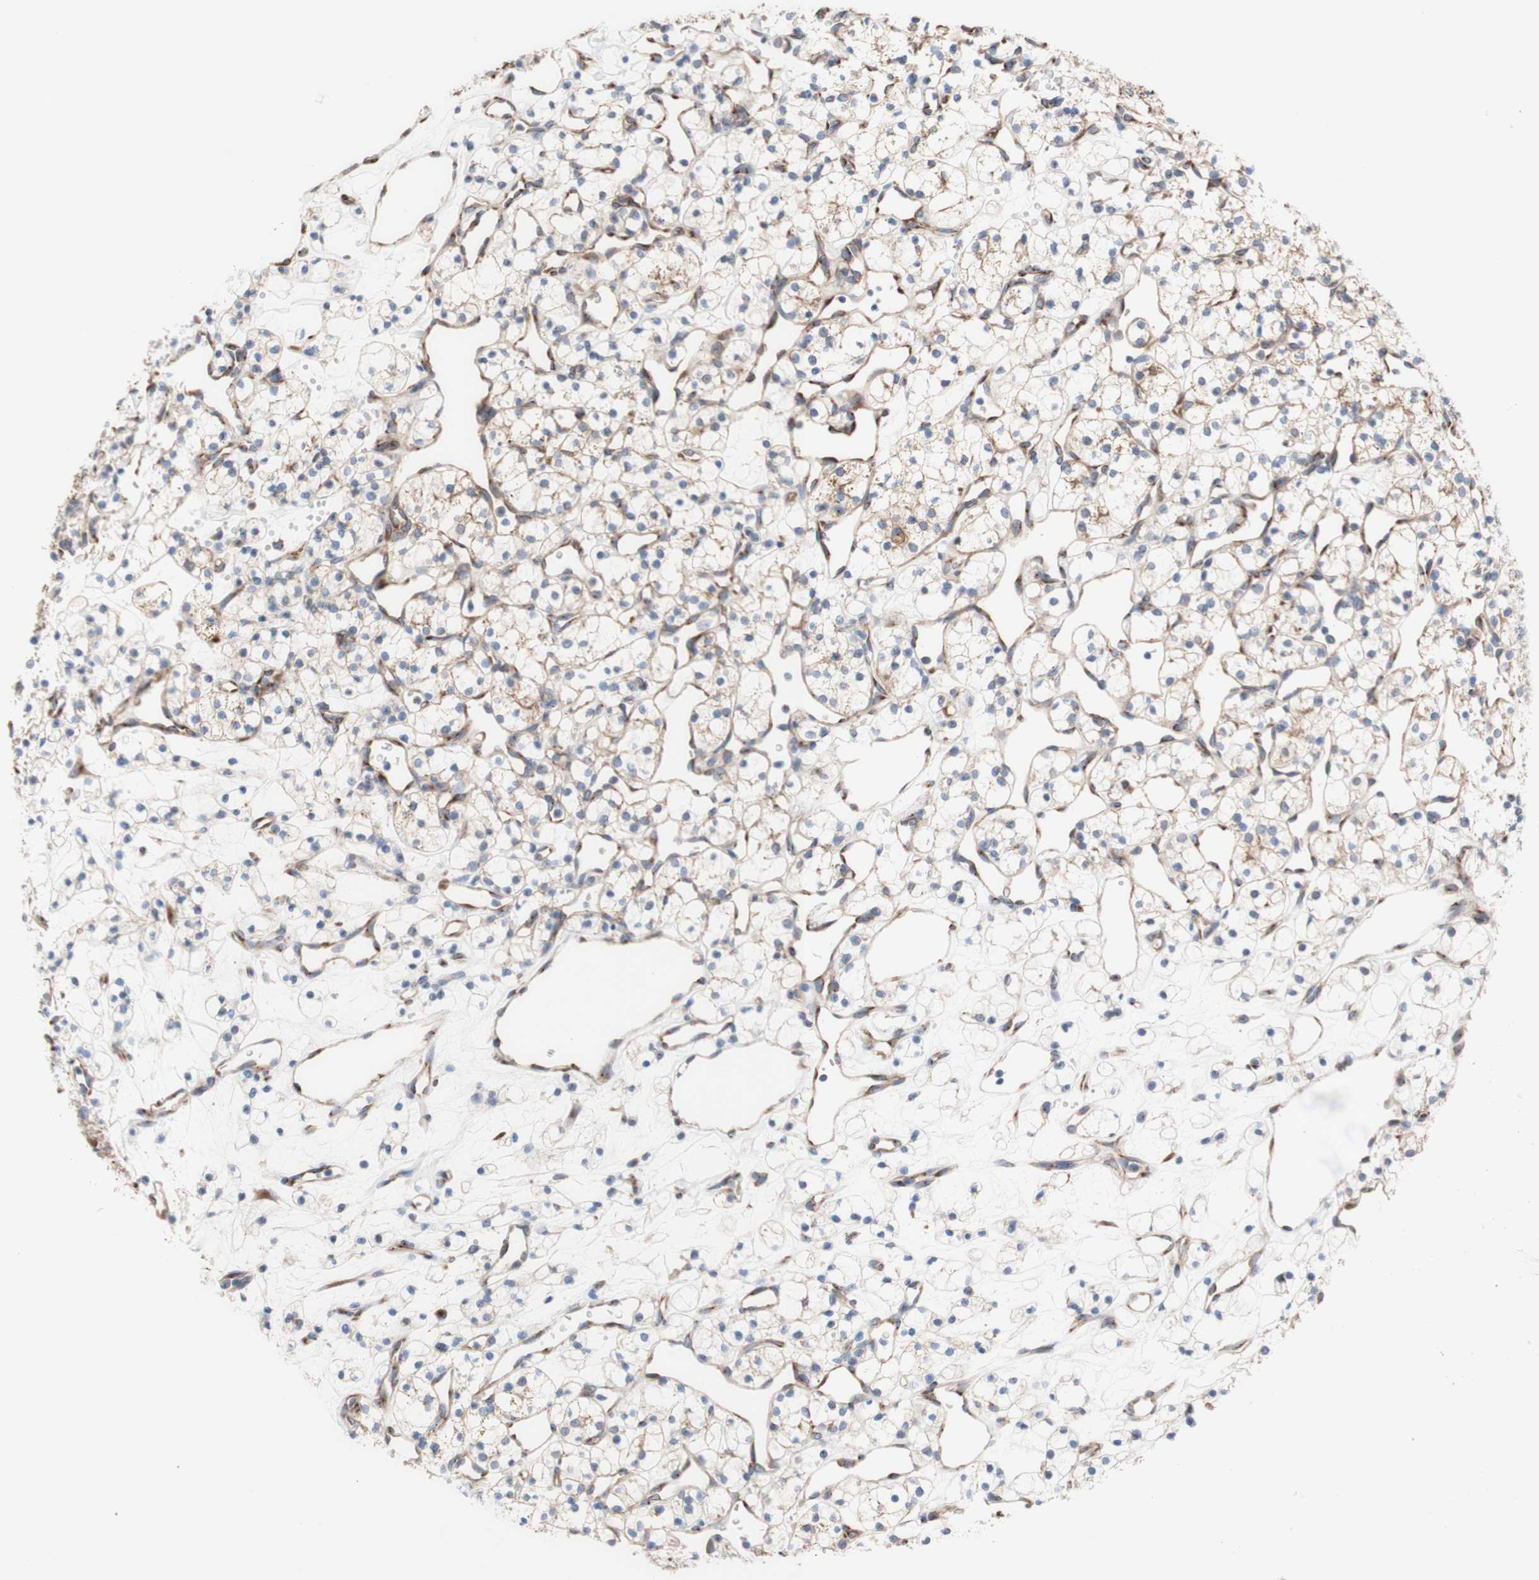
{"staining": {"intensity": "moderate", "quantity": ">75%", "location": "cytoplasmic/membranous"}, "tissue": "renal cancer", "cell_type": "Tumor cells", "image_type": "cancer", "snomed": [{"axis": "morphology", "description": "Adenocarcinoma, NOS"}, {"axis": "topography", "description": "Kidney"}], "caption": "Immunohistochemistry (IHC) staining of renal cancer, which demonstrates medium levels of moderate cytoplasmic/membranous expression in approximately >75% of tumor cells indicating moderate cytoplasmic/membranous protein positivity. The staining was performed using DAB (3,3'-diaminobenzidine) (brown) for protein detection and nuclei were counterstained in hematoxylin (blue).", "gene": "LRIG3", "patient": {"sex": "female", "age": 60}}